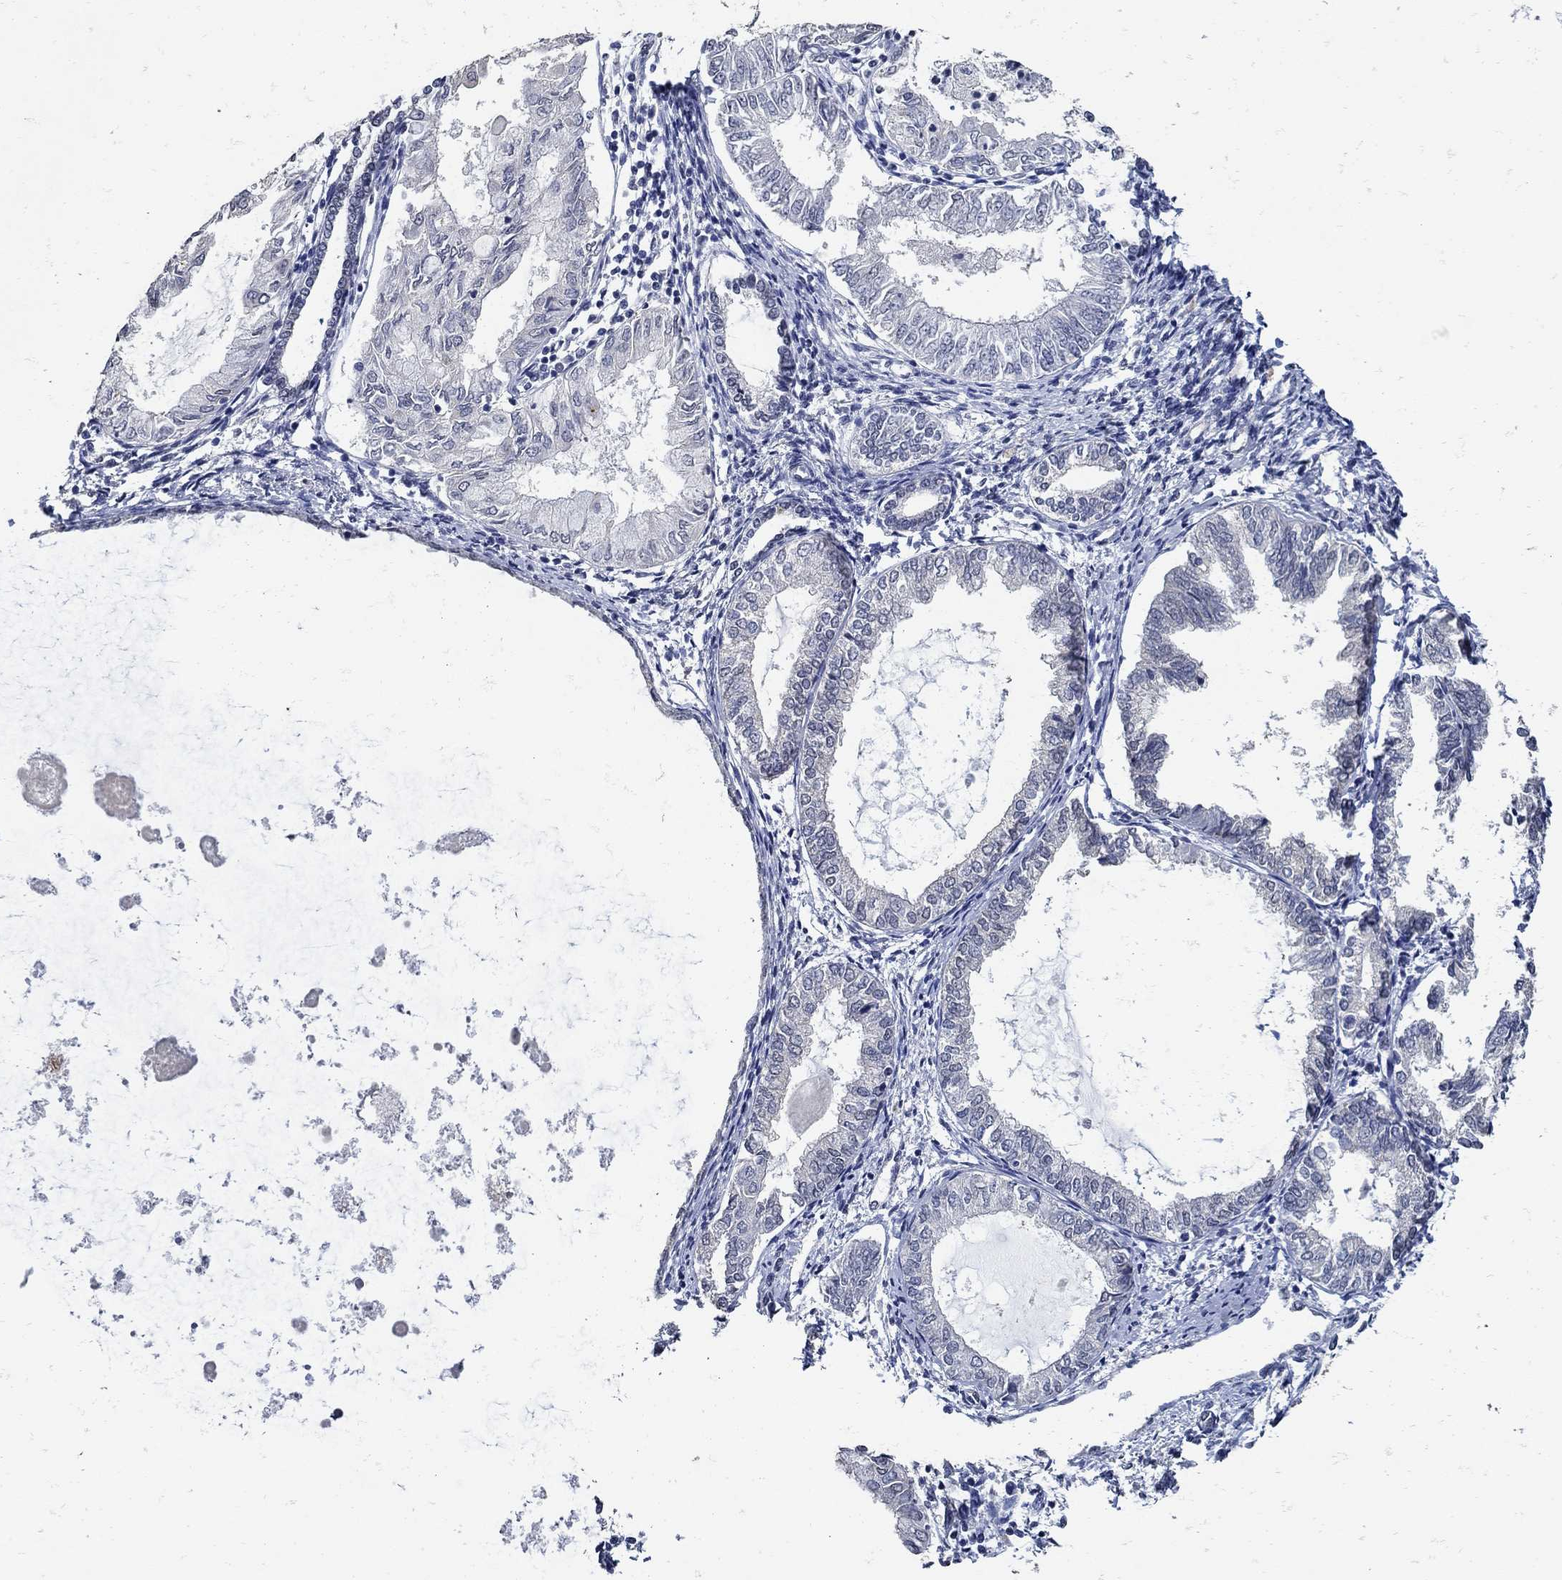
{"staining": {"intensity": "negative", "quantity": "none", "location": "none"}, "tissue": "endometrial cancer", "cell_type": "Tumor cells", "image_type": "cancer", "snomed": [{"axis": "morphology", "description": "Adenocarcinoma, NOS"}, {"axis": "topography", "description": "Endometrium"}], "caption": "Endometrial cancer was stained to show a protein in brown. There is no significant positivity in tumor cells. (DAB immunohistochemistry (IHC) visualized using brightfield microscopy, high magnification).", "gene": "KCNN3", "patient": {"sex": "female", "age": 68}}